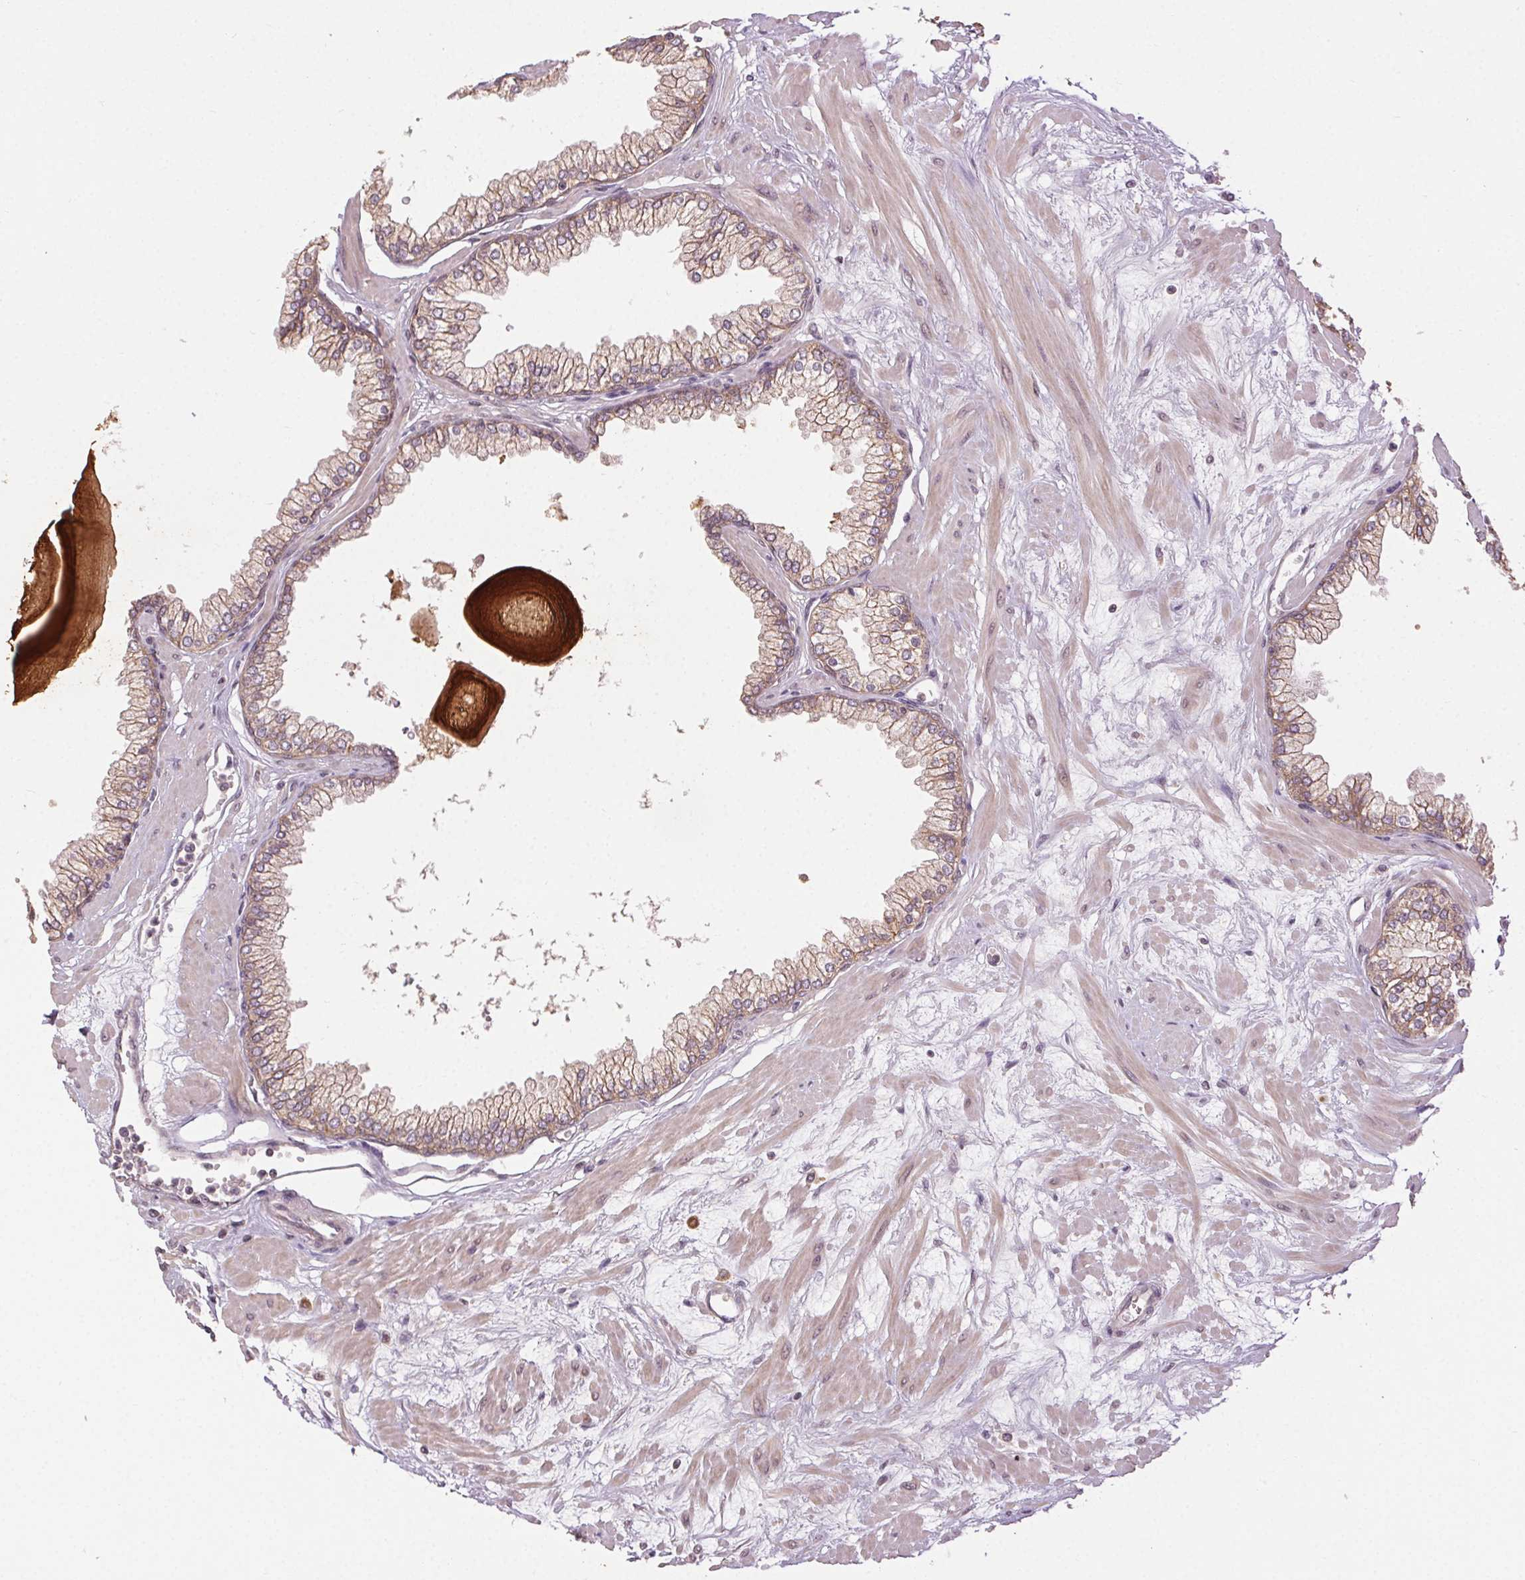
{"staining": {"intensity": "weak", "quantity": ">75%", "location": "cytoplasmic/membranous"}, "tissue": "prostate", "cell_type": "Glandular cells", "image_type": "normal", "snomed": [{"axis": "morphology", "description": "Normal tissue, NOS"}, {"axis": "topography", "description": "Prostate"}, {"axis": "topography", "description": "Peripheral nerve tissue"}], "caption": "Brown immunohistochemical staining in normal prostate exhibits weak cytoplasmic/membranous positivity in approximately >75% of glandular cells.", "gene": "ATP1B3", "patient": {"sex": "male", "age": 61}}